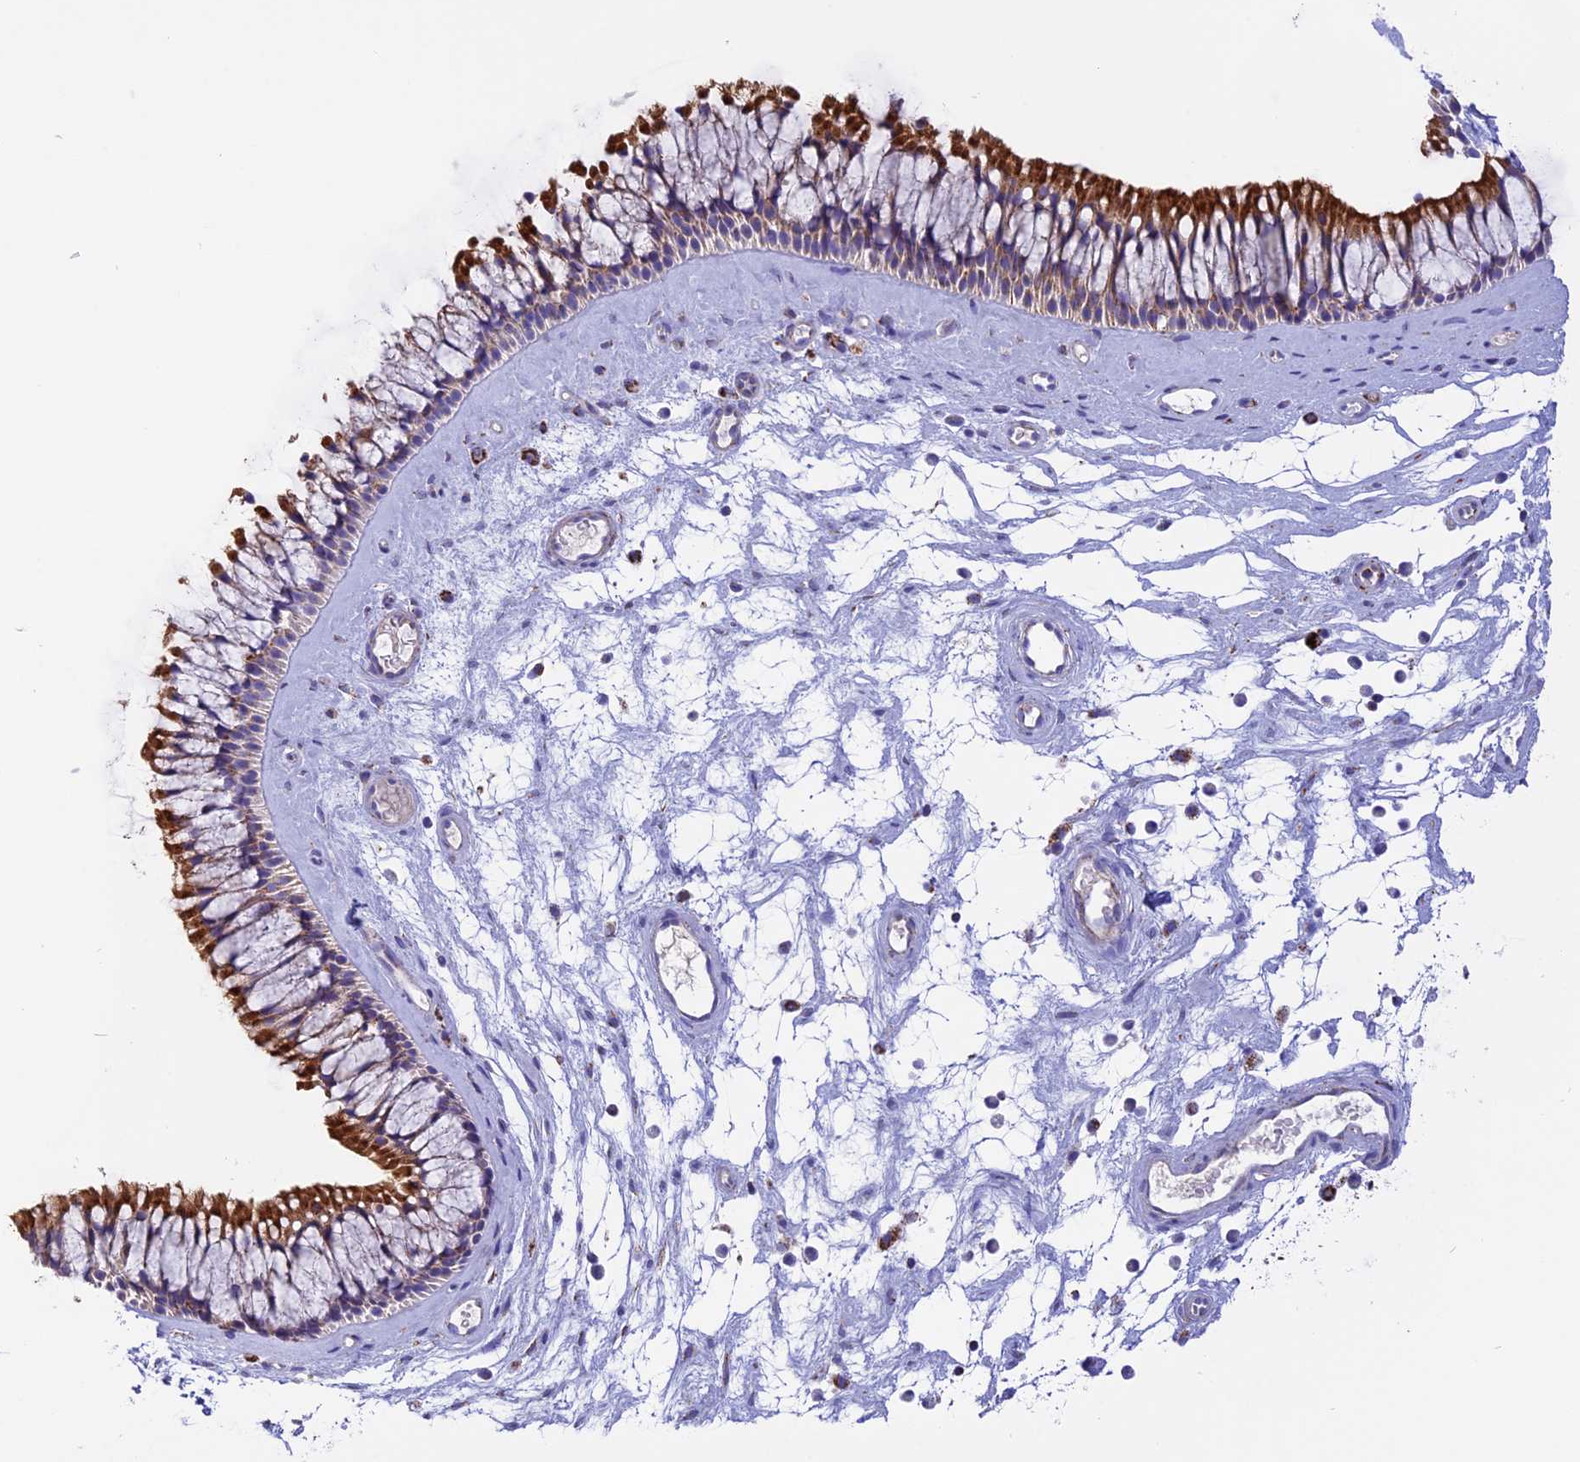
{"staining": {"intensity": "strong", "quantity": "25%-75%", "location": "cytoplasmic/membranous"}, "tissue": "nasopharynx", "cell_type": "Respiratory epithelial cells", "image_type": "normal", "snomed": [{"axis": "morphology", "description": "Normal tissue, NOS"}, {"axis": "topography", "description": "Nasopharynx"}], "caption": "Protein staining by immunohistochemistry (IHC) displays strong cytoplasmic/membranous expression in approximately 25%-75% of respiratory epithelial cells in normal nasopharynx. (DAB IHC, brown staining for protein, blue staining for nuclei).", "gene": "KCNG1", "patient": {"sex": "male", "age": 64}}